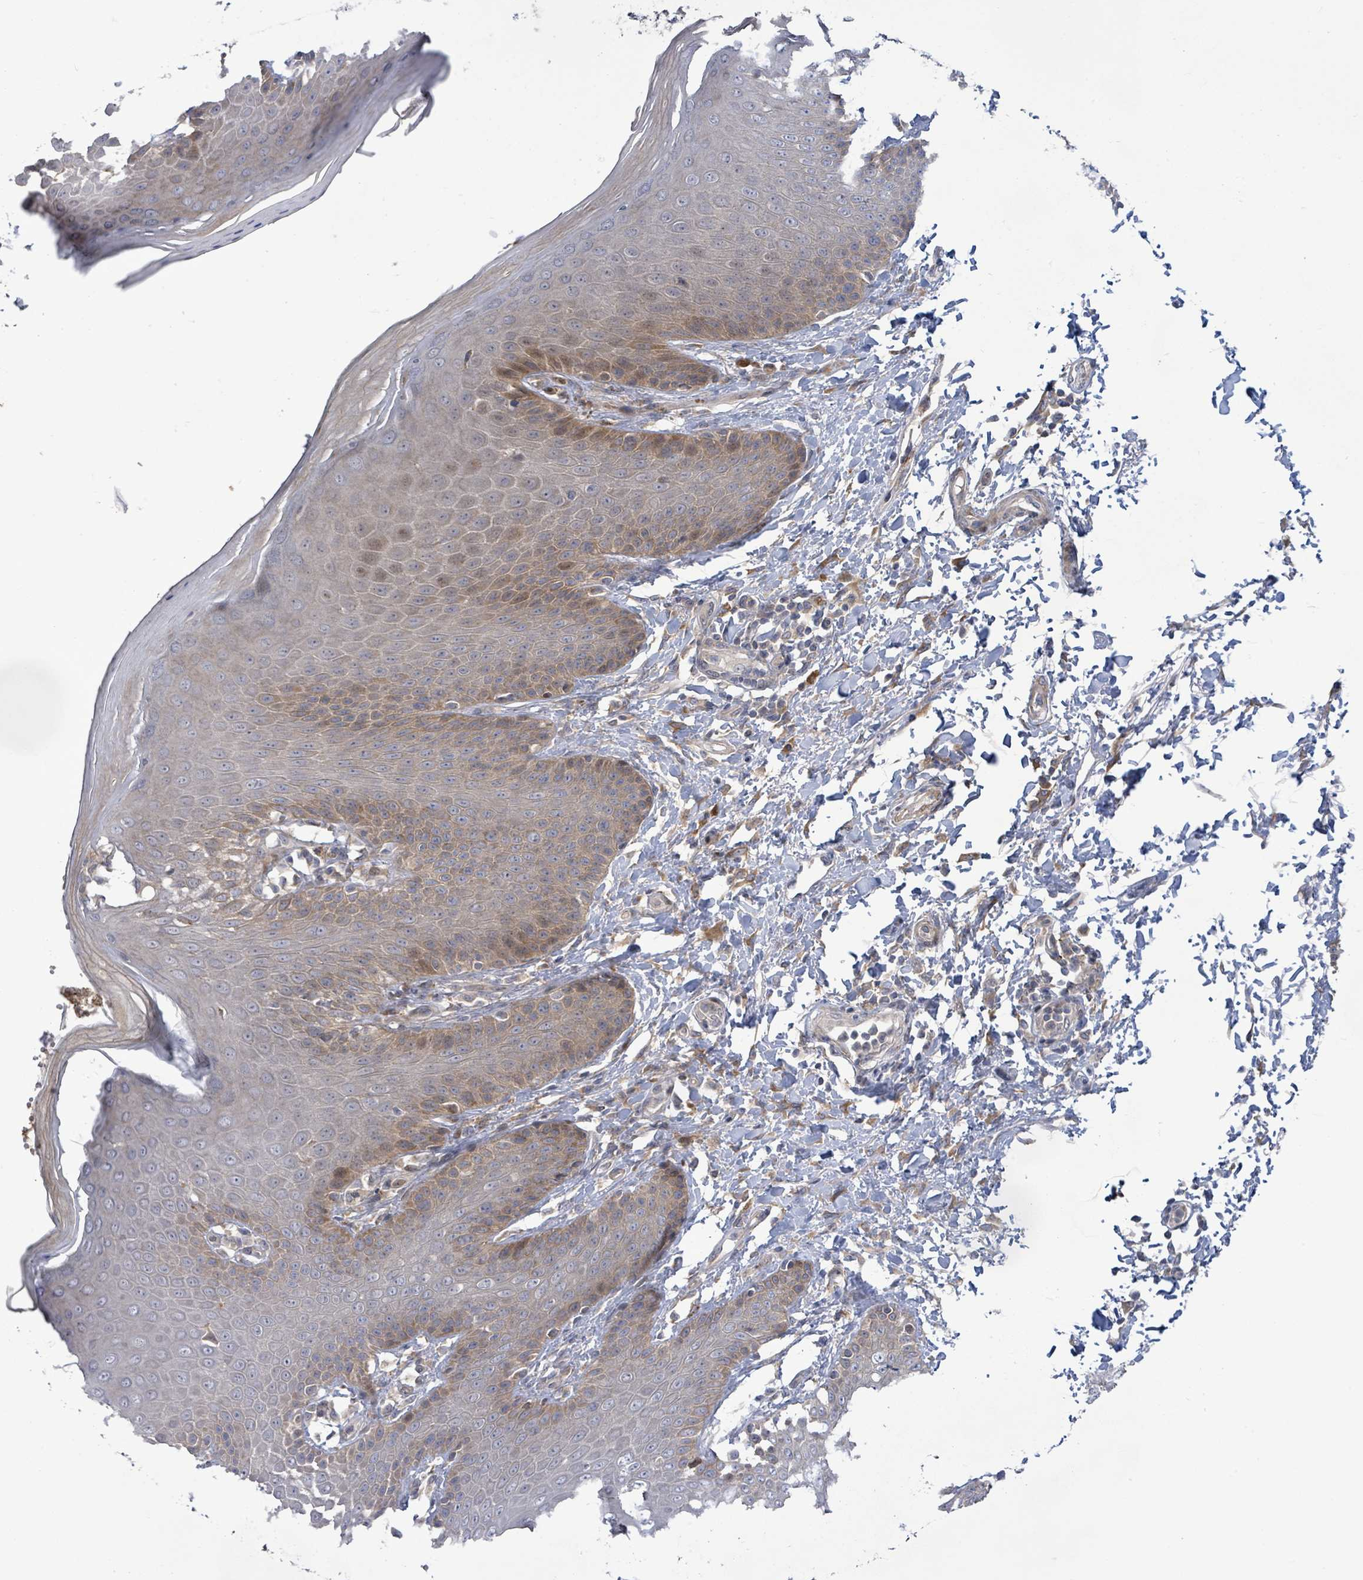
{"staining": {"intensity": "weak", "quantity": "25%-75%", "location": "cytoplasmic/membranous,nuclear"}, "tissue": "skin", "cell_type": "Epidermal cells", "image_type": "normal", "snomed": [{"axis": "morphology", "description": "Normal tissue, NOS"}, {"axis": "topography", "description": "Peripheral nerve tissue"}], "caption": "DAB (3,3'-diaminobenzidine) immunohistochemical staining of benign human skin exhibits weak cytoplasmic/membranous,nuclear protein expression in about 25%-75% of epidermal cells. (Brightfield microscopy of DAB IHC at high magnification).", "gene": "SLIT3", "patient": {"sex": "male", "age": 51}}